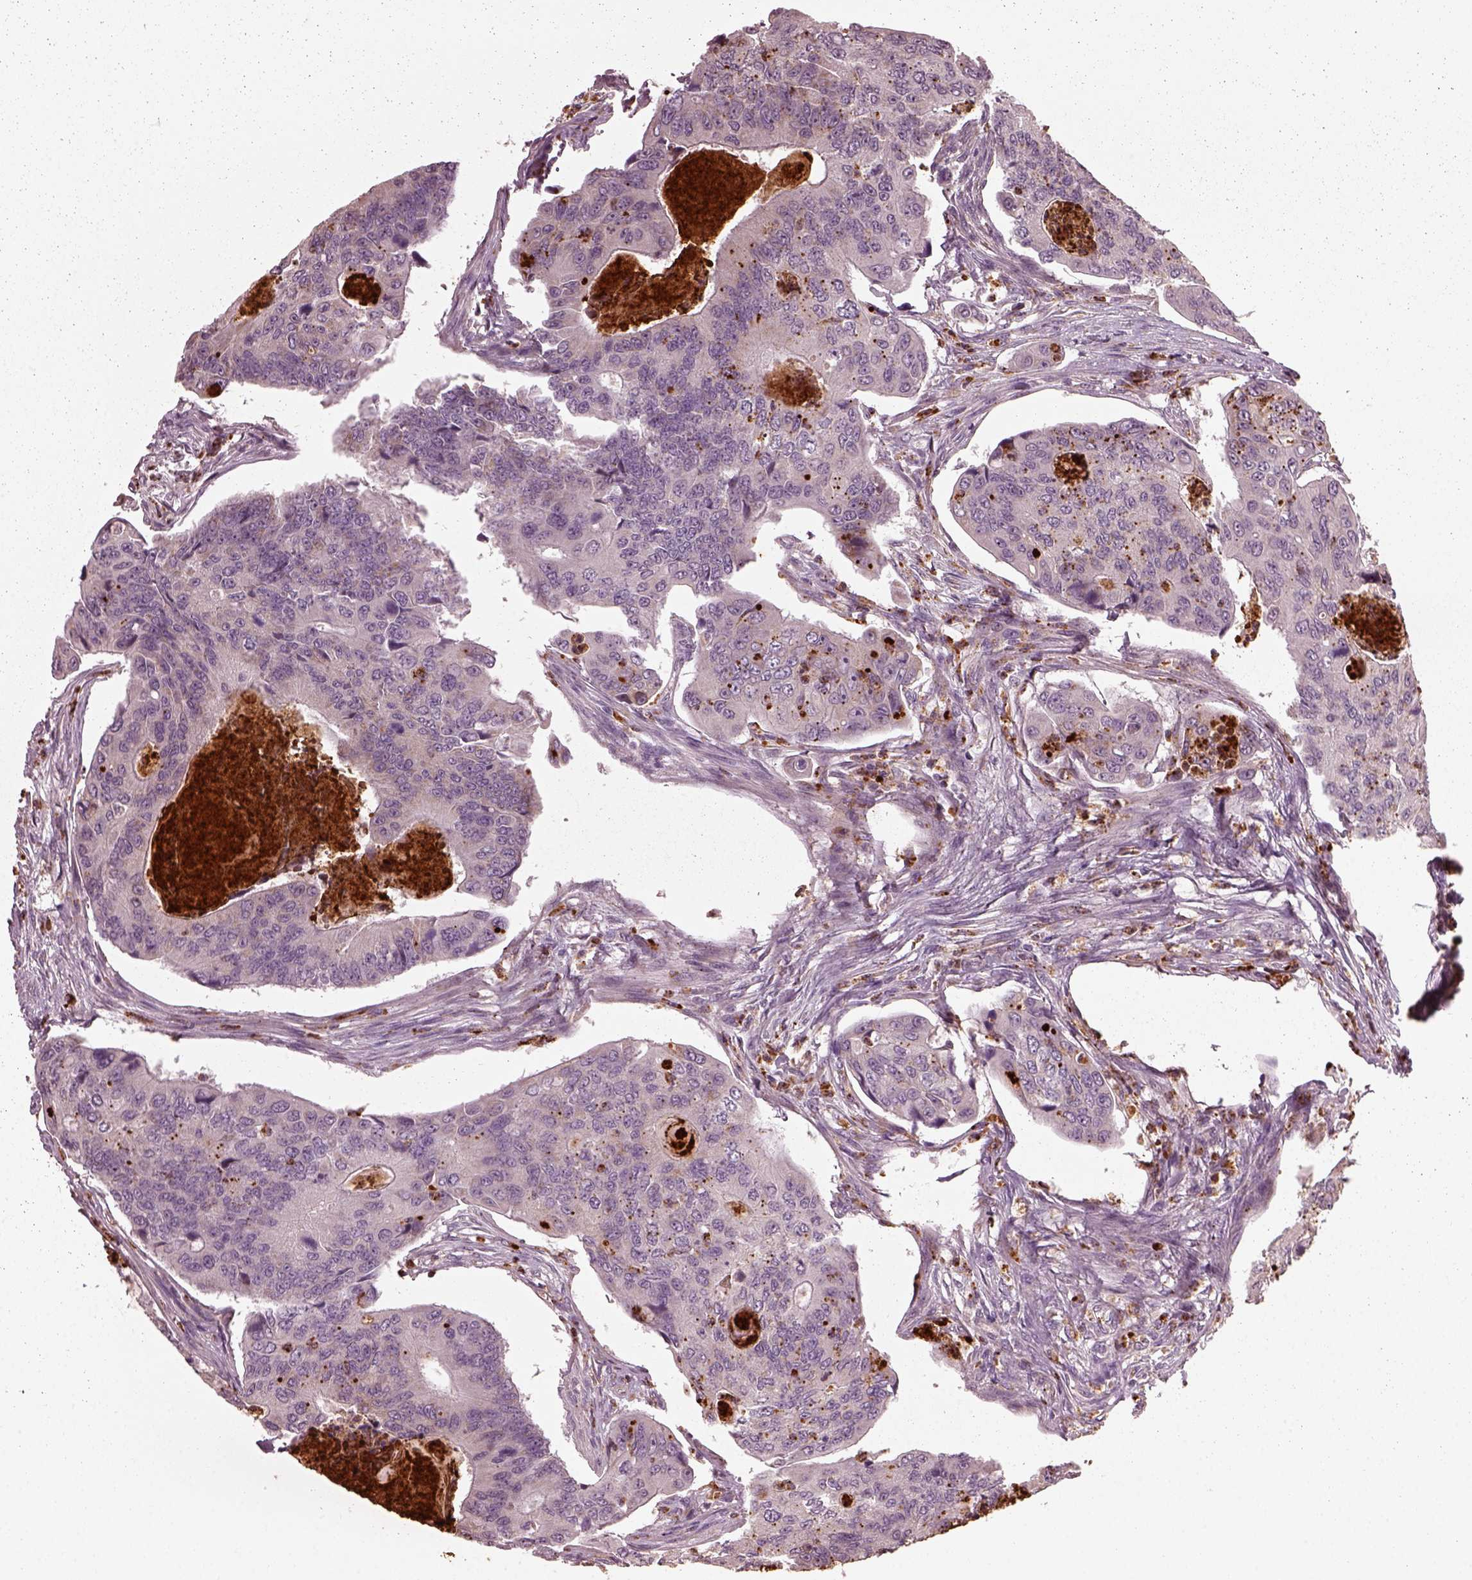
{"staining": {"intensity": "negative", "quantity": "none", "location": "none"}, "tissue": "colorectal cancer", "cell_type": "Tumor cells", "image_type": "cancer", "snomed": [{"axis": "morphology", "description": "Adenocarcinoma, NOS"}, {"axis": "topography", "description": "Colon"}], "caption": "Tumor cells are negative for protein expression in human colorectal adenocarcinoma. Brightfield microscopy of immunohistochemistry (IHC) stained with DAB (brown) and hematoxylin (blue), captured at high magnification.", "gene": "RUFY3", "patient": {"sex": "female", "age": 67}}